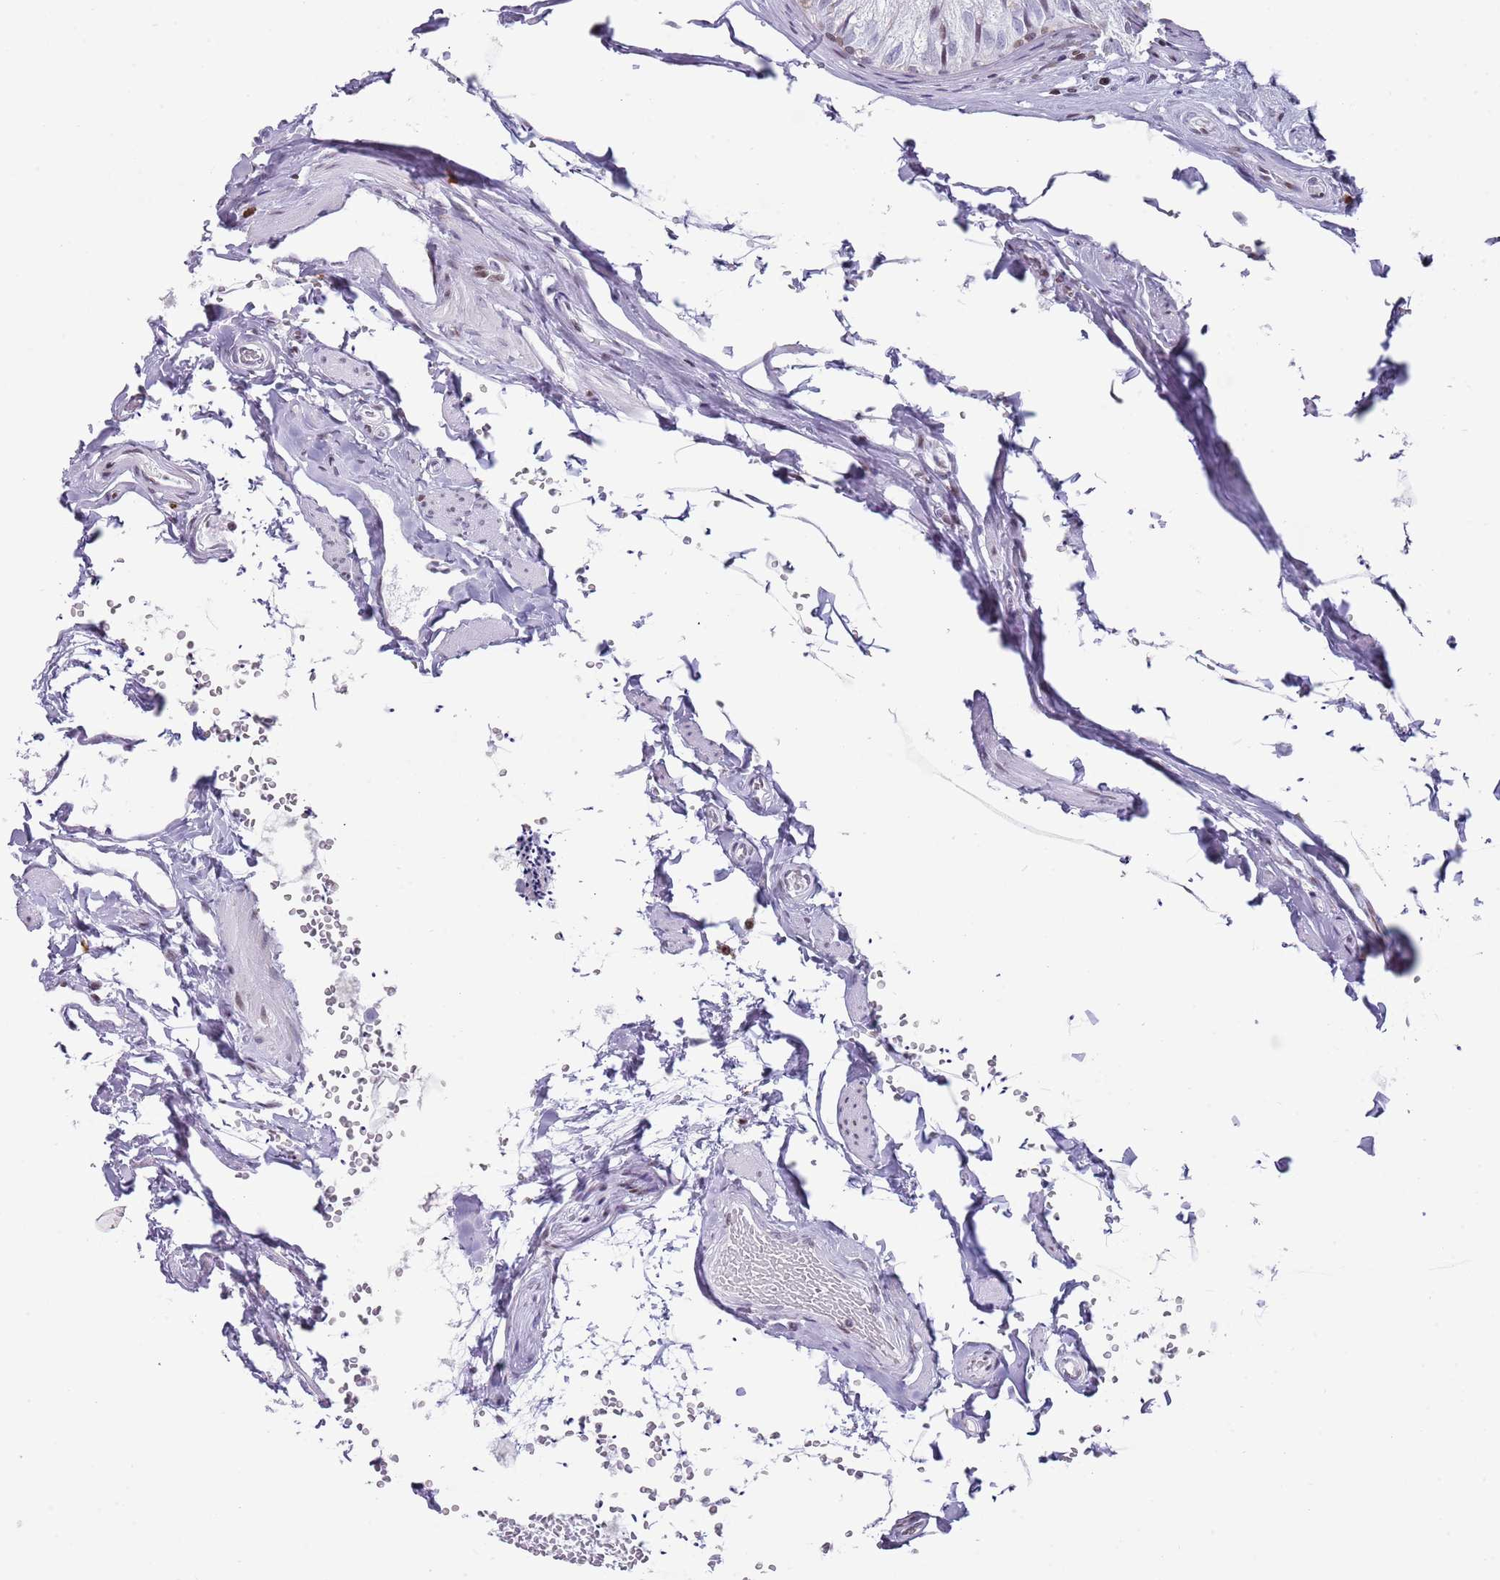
{"staining": {"intensity": "moderate", "quantity": "25%-75%", "location": "nuclear"}, "tissue": "epididymis", "cell_type": "Glandular cells", "image_type": "normal", "snomed": [{"axis": "morphology", "description": "Normal tissue, NOS"}, {"axis": "topography", "description": "Epididymis"}], "caption": "Brown immunohistochemical staining in benign epididymis exhibits moderate nuclear staining in about 25%-75% of glandular cells.", "gene": "ENSG00000285547", "patient": {"sex": "male", "age": 79}}